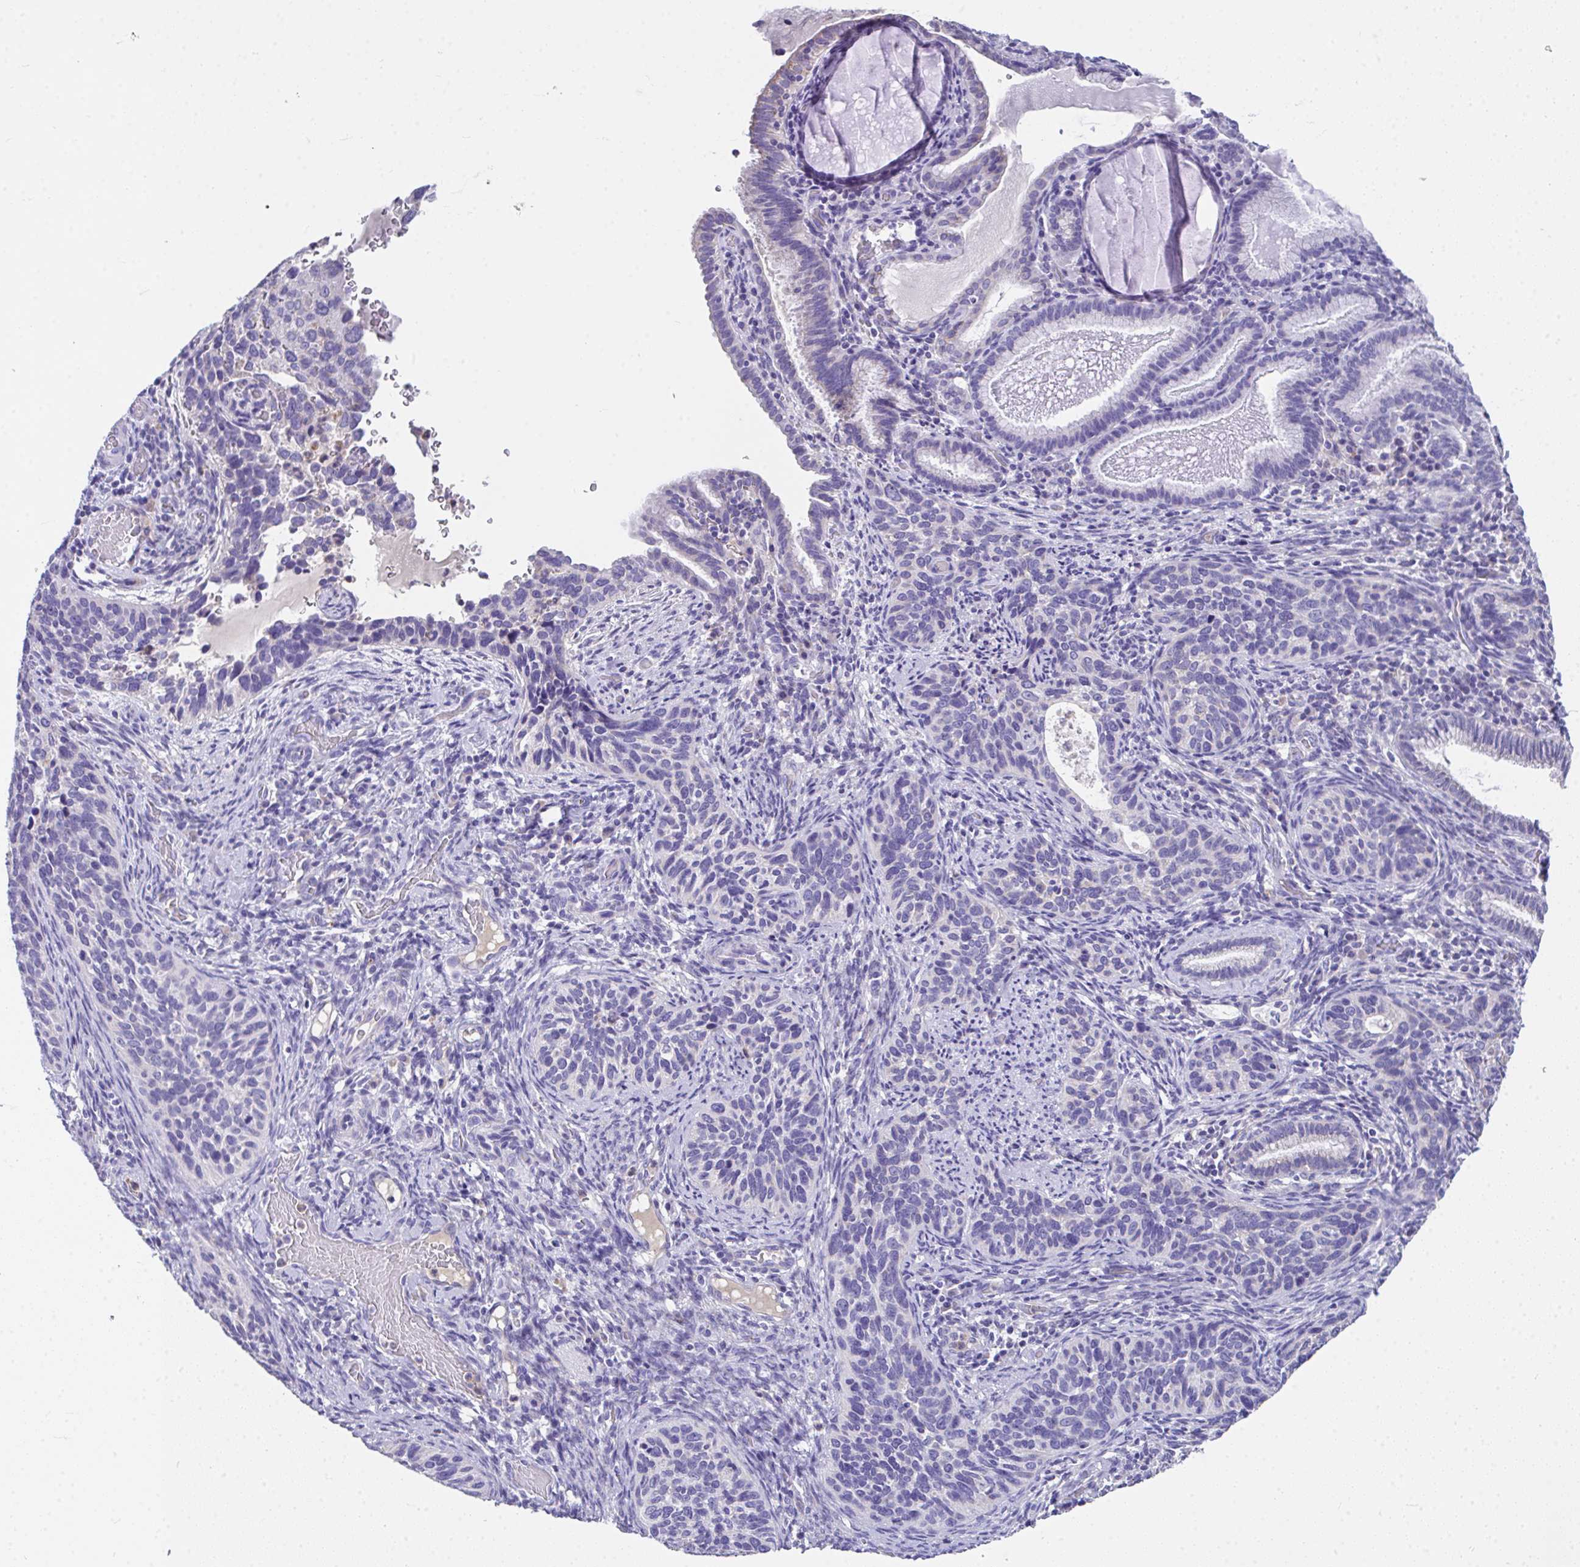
{"staining": {"intensity": "negative", "quantity": "none", "location": "none"}, "tissue": "cervical cancer", "cell_type": "Tumor cells", "image_type": "cancer", "snomed": [{"axis": "morphology", "description": "Squamous cell carcinoma, NOS"}, {"axis": "topography", "description": "Cervix"}], "caption": "A high-resolution image shows immunohistochemistry (IHC) staining of cervical cancer (squamous cell carcinoma), which shows no significant positivity in tumor cells.", "gene": "COA5", "patient": {"sex": "female", "age": 51}}